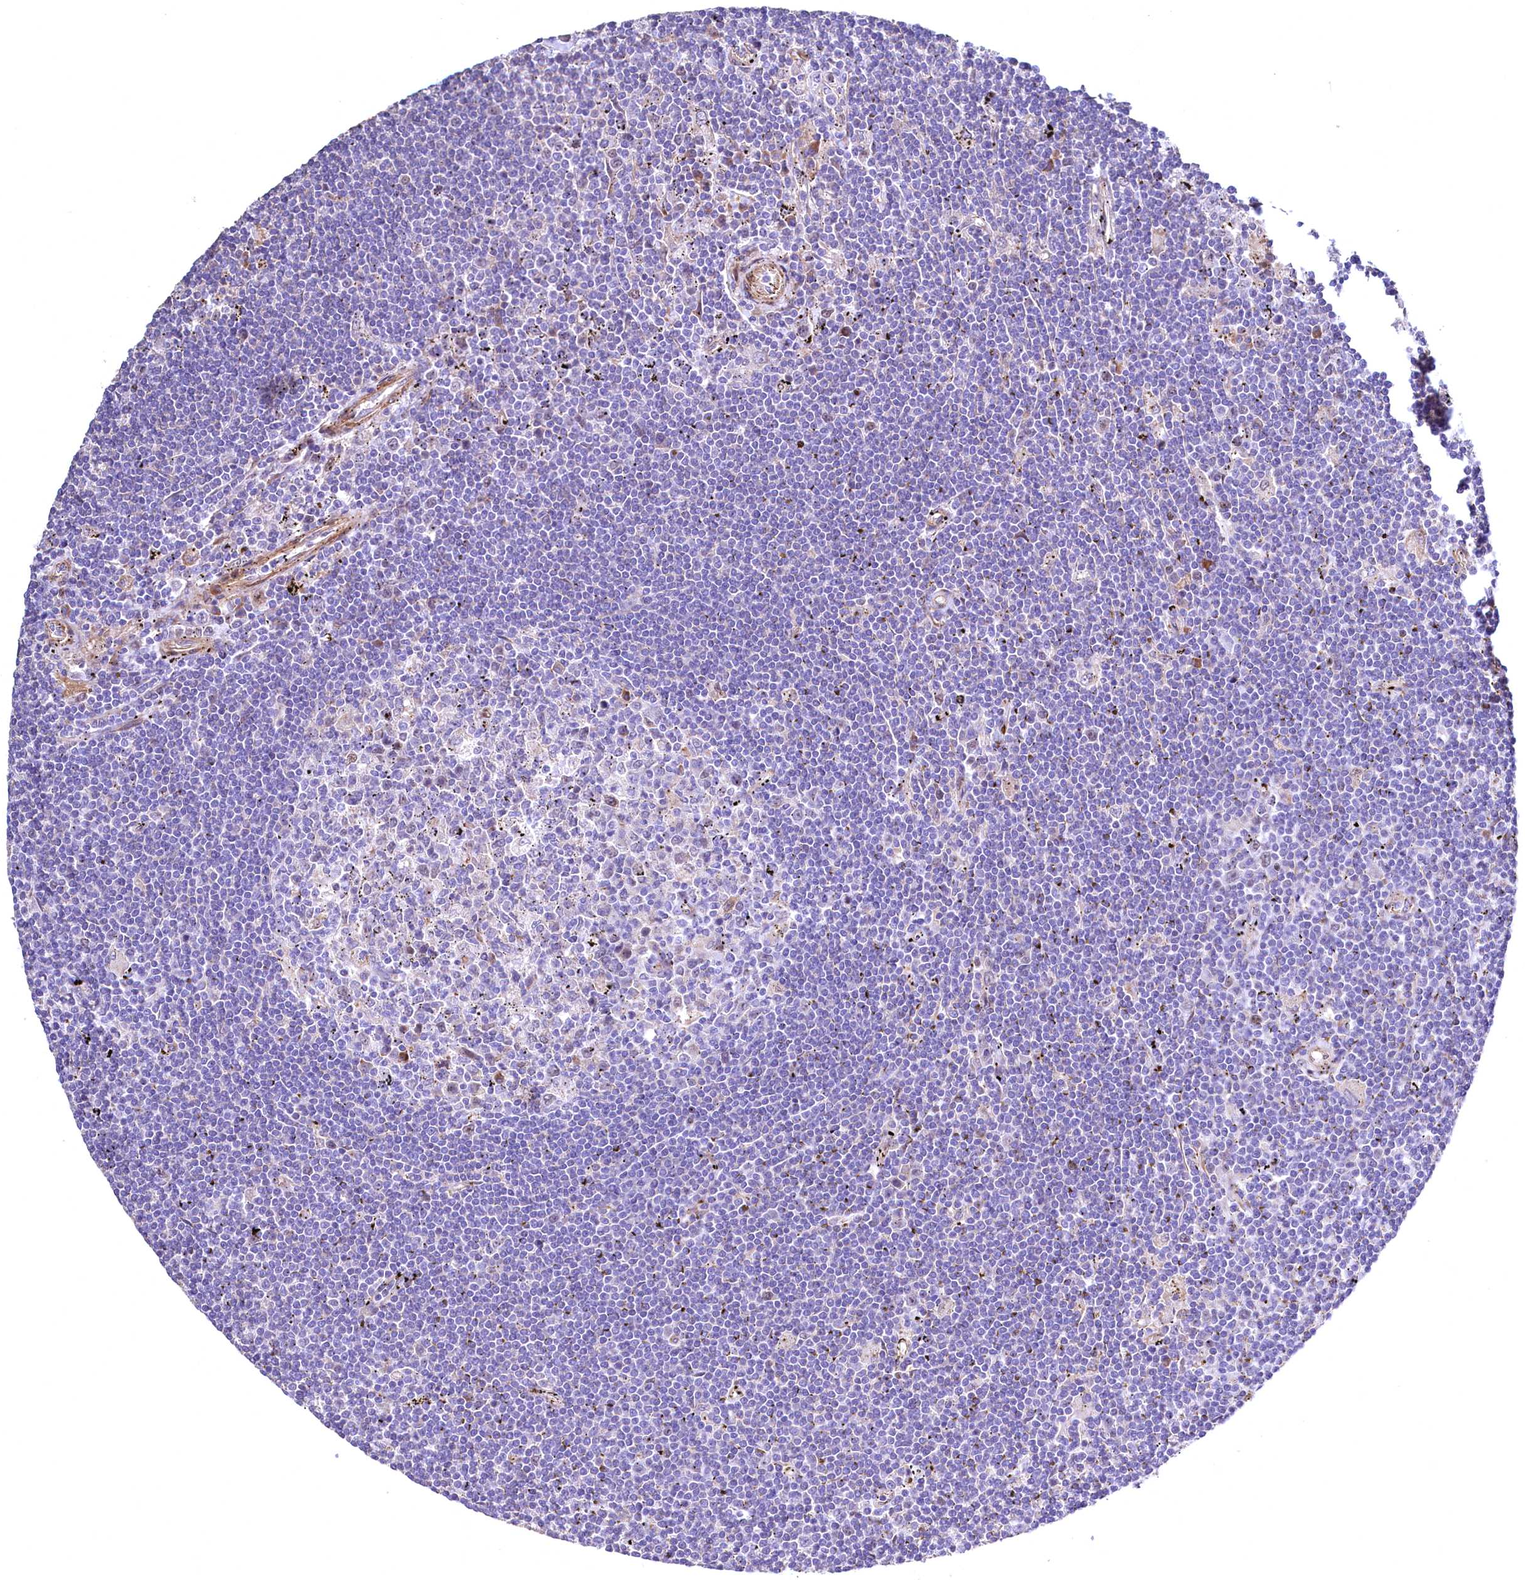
{"staining": {"intensity": "negative", "quantity": "none", "location": "none"}, "tissue": "lymphoma", "cell_type": "Tumor cells", "image_type": "cancer", "snomed": [{"axis": "morphology", "description": "Malignant lymphoma, non-Hodgkin's type, Low grade"}, {"axis": "topography", "description": "Spleen"}], "caption": "Tumor cells are negative for brown protein staining in malignant lymphoma, non-Hodgkin's type (low-grade).", "gene": "WNT8A", "patient": {"sex": "male", "age": 76}}